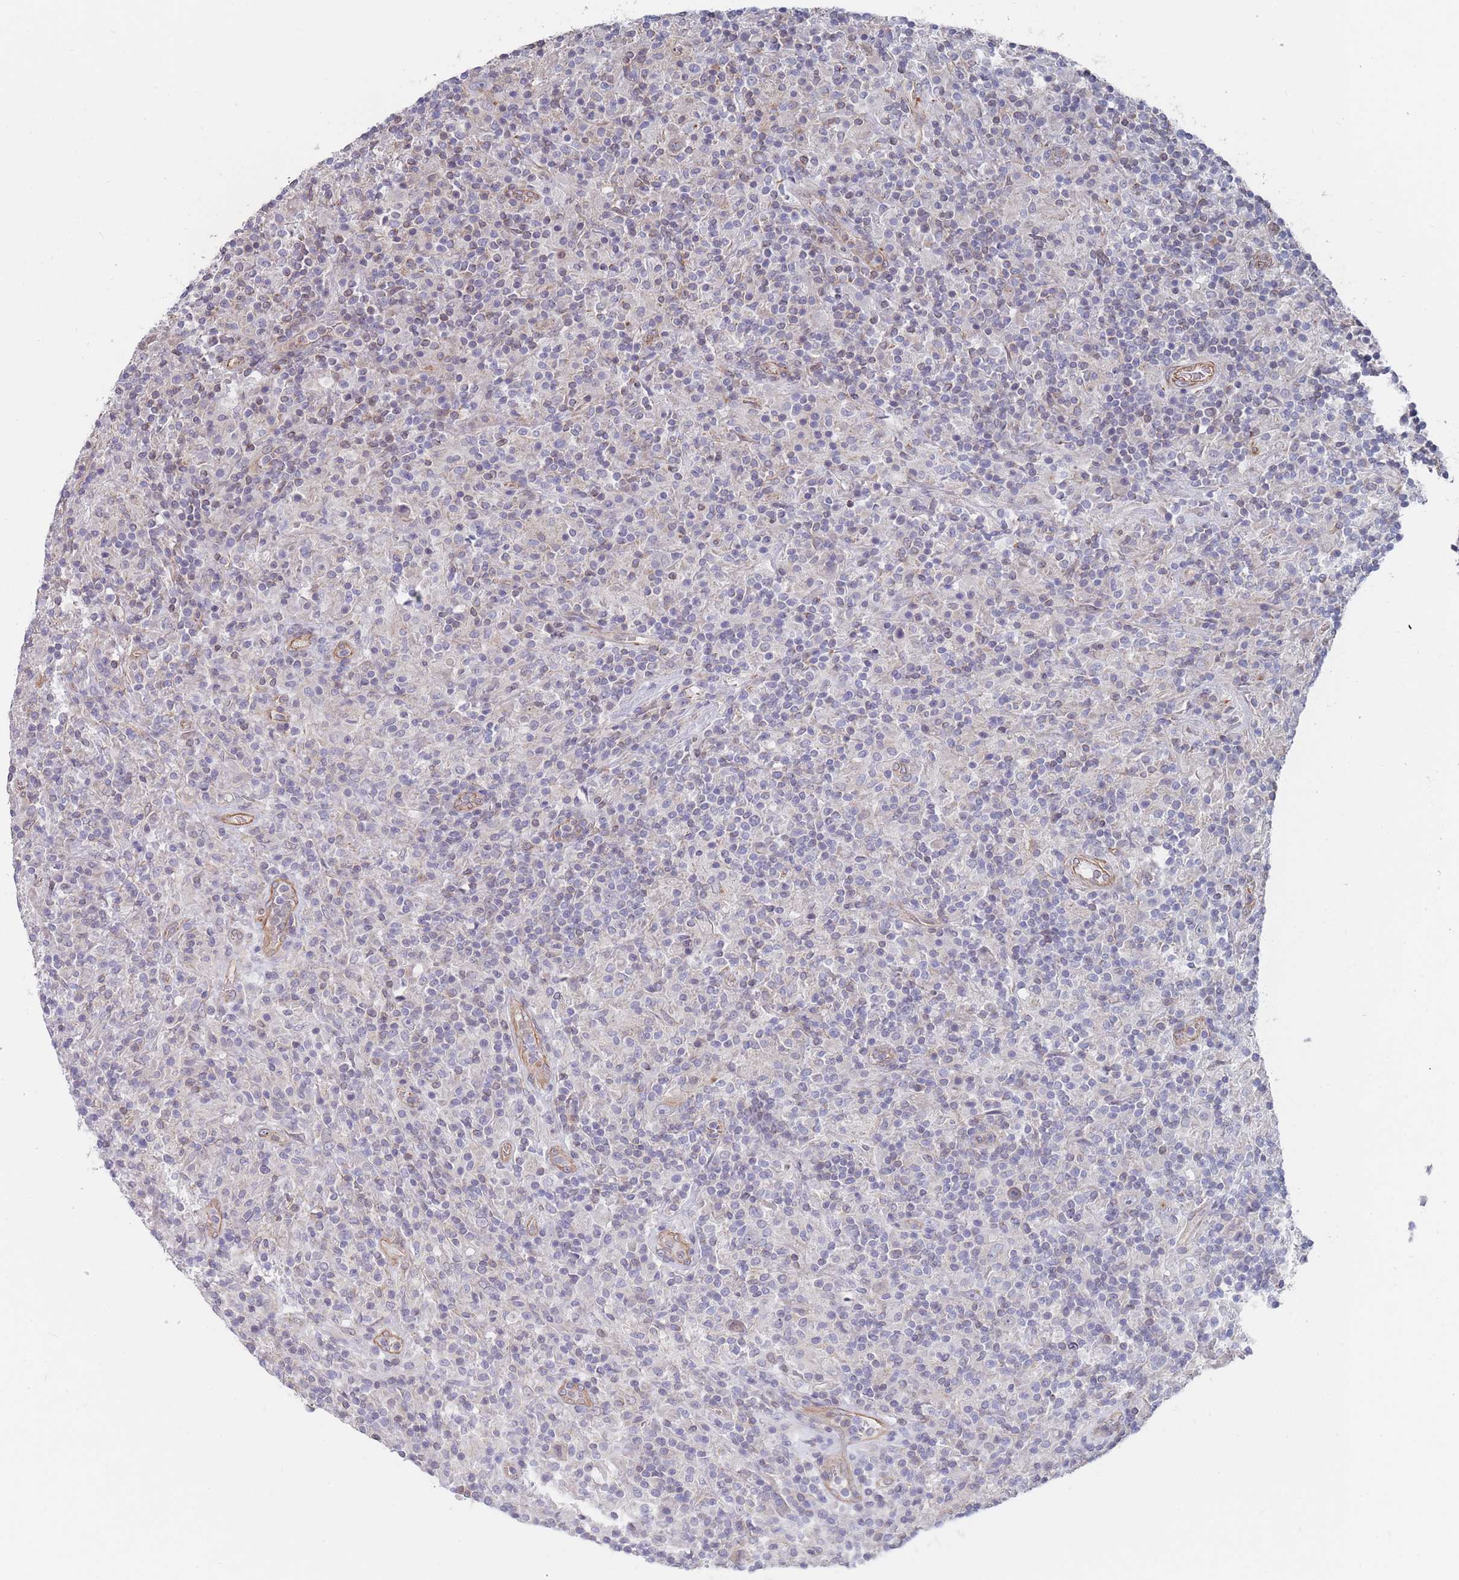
{"staining": {"intensity": "negative", "quantity": "none", "location": "none"}, "tissue": "lymphoma", "cell_type": "Tumor cells", "image_type": "cancer", "snomed": [{"axis": "morphology", "description": "Hodgkin's disease, NOS"}, {"axis": "topography", "description": "Lymph node"}], "caption": "There is no significant staining in tumor cells of lymphoma.", "gene": "SLC1A6", "patient": {"sex": "male", "age": 70}}